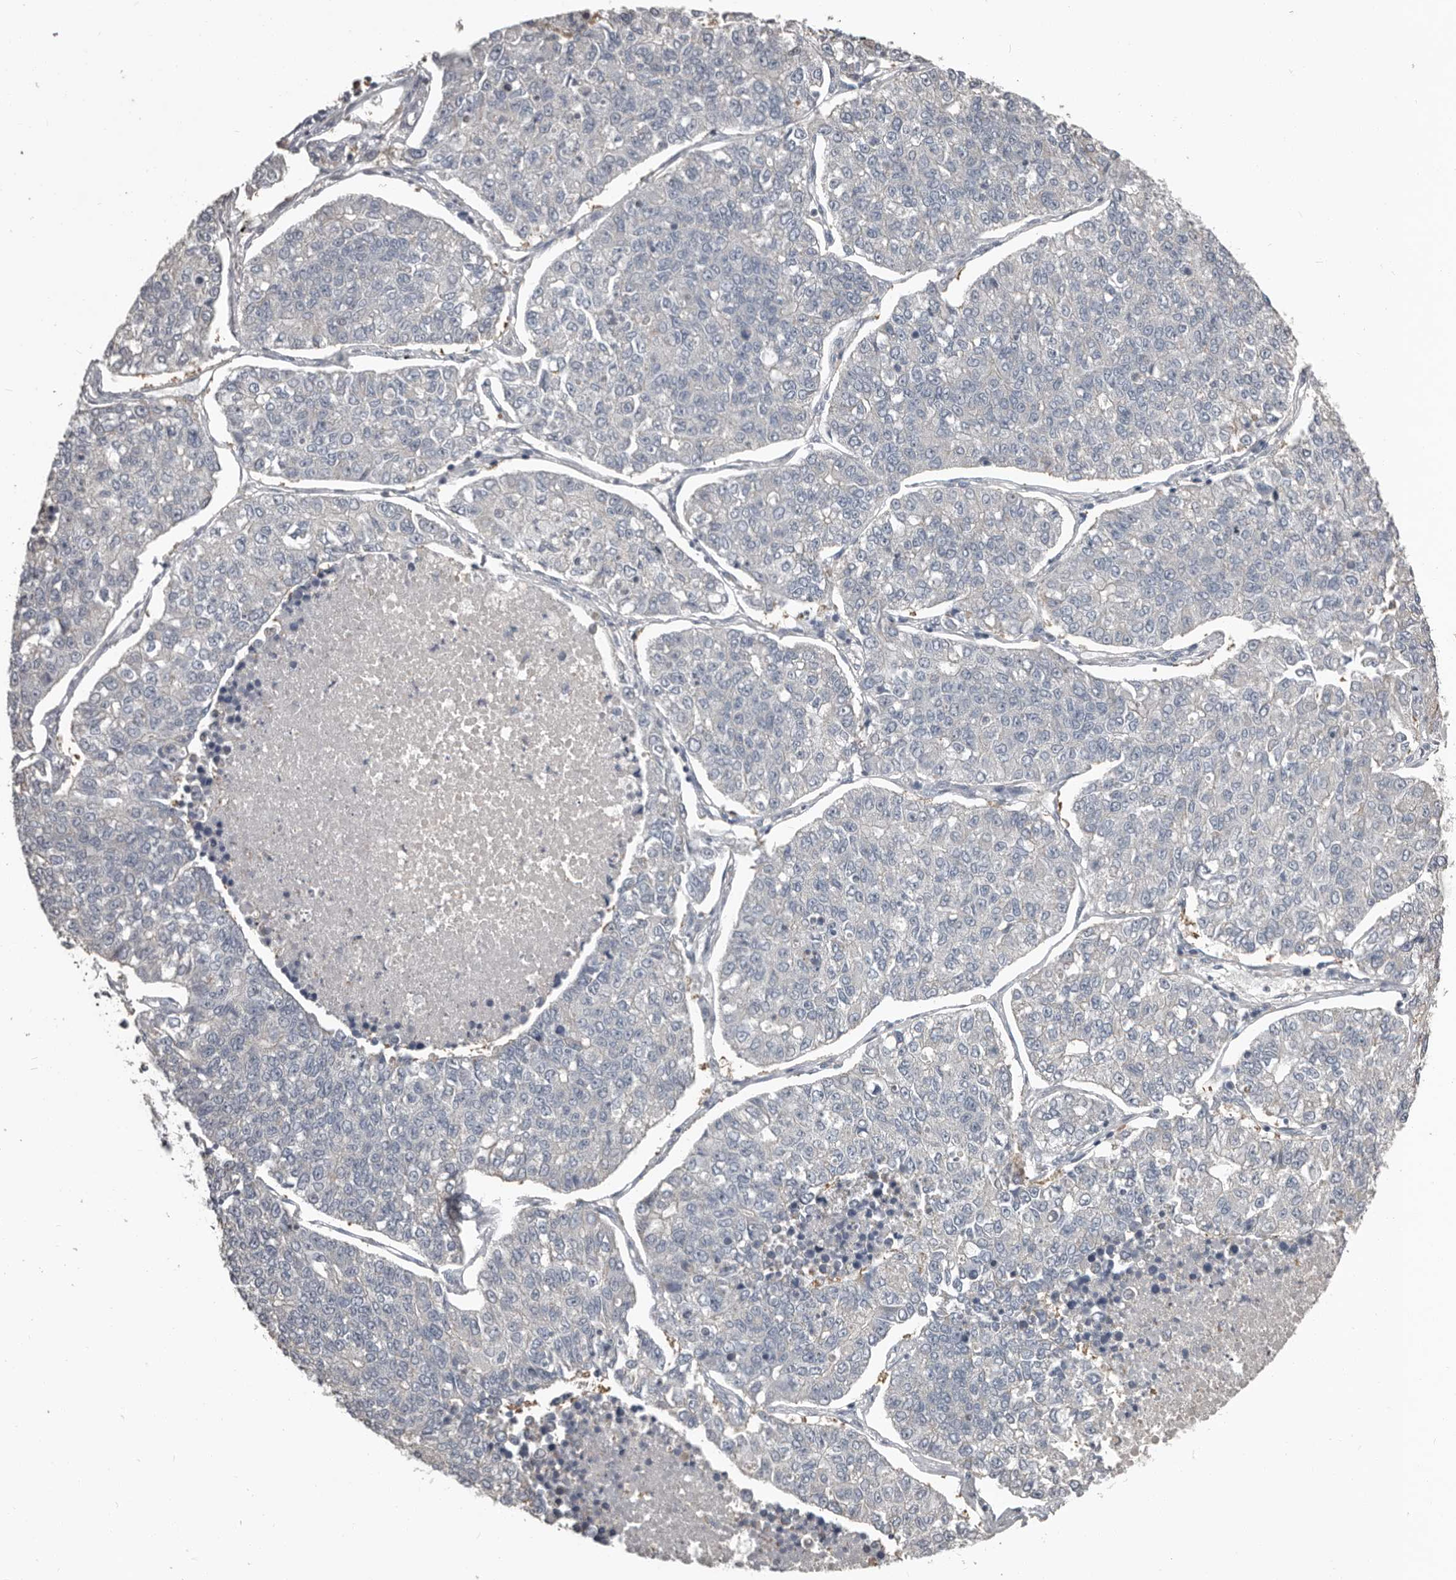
{"staining": {"intensity": "negative", "quantity": "none", "location": "none"}, "tissue": "lung cancer", "cell_type": "Tumor cells", "image_type": "cancer", "snomed": [{"axis": "morphology", "description": "Adenocarcinoma, NOS"}, {"axis": "topography", "description": "Lung"}], "caption": "This is an immunohistochemistry histopathology image of adenocarcinoma (lung). There is no expression in tumor cells.", "gene": "CA6", "patient": {"sex": "male", "age": 49}}